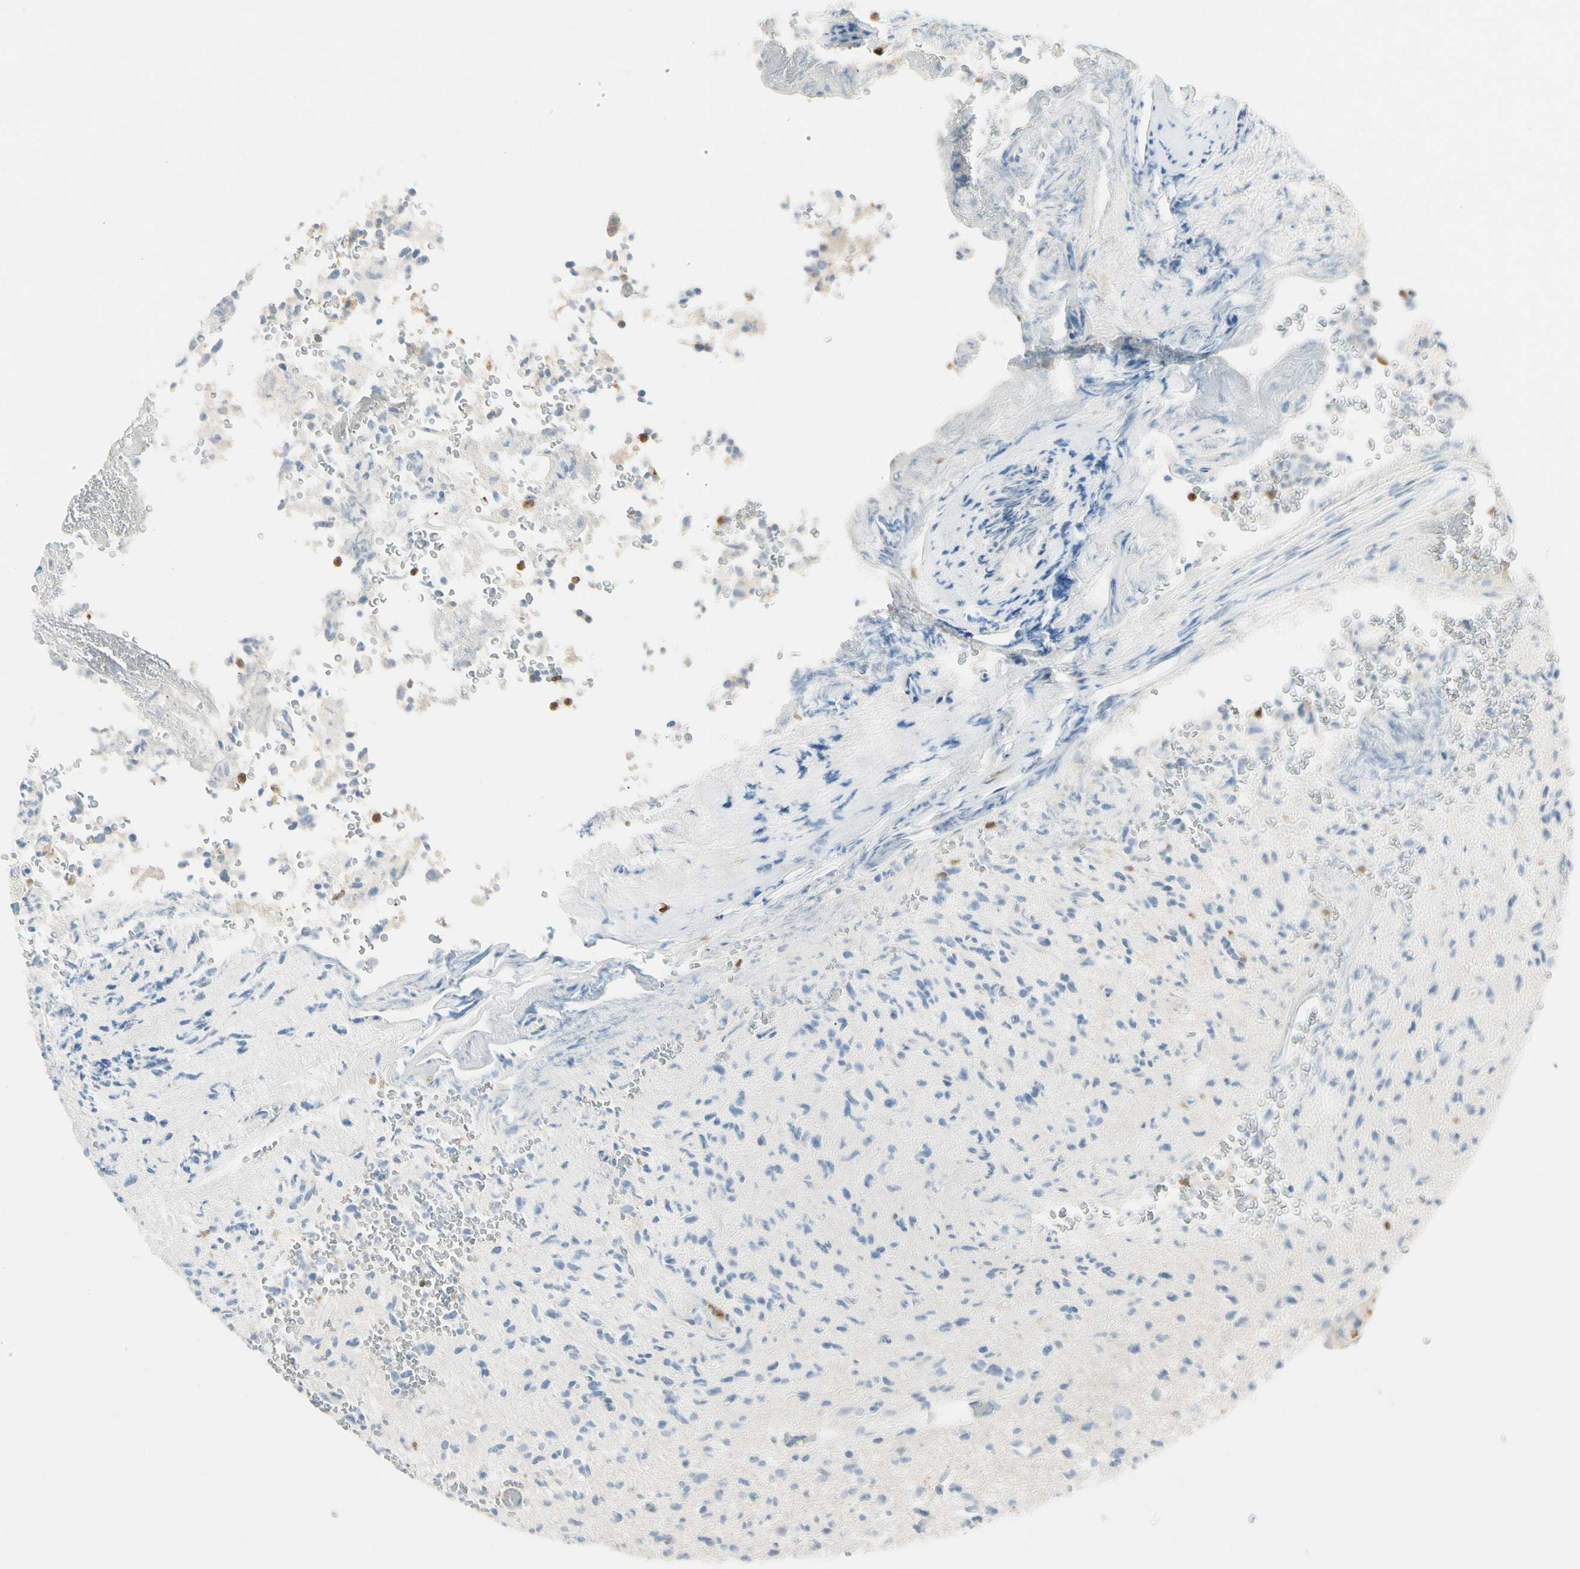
{"staining": {"intensity": "negative", "quantity": "none", "location": "none"}, "tissue": "glioma", "cell_type": "Tumor cells", "image_type": "cancer", "snomed": [{"axis": "morphology", "description": "Glioma, malignant, High grade"}, {"axis": "topography", "description": "pancreas cauda"}], "caption": "A high-resolution histopathology image shows IHC staining of malignant high-grade glioma, which shows no significant positivity in tumor cells.", "gene": "LPCAT2", "patient": {"sex": "male", "age": 60}}